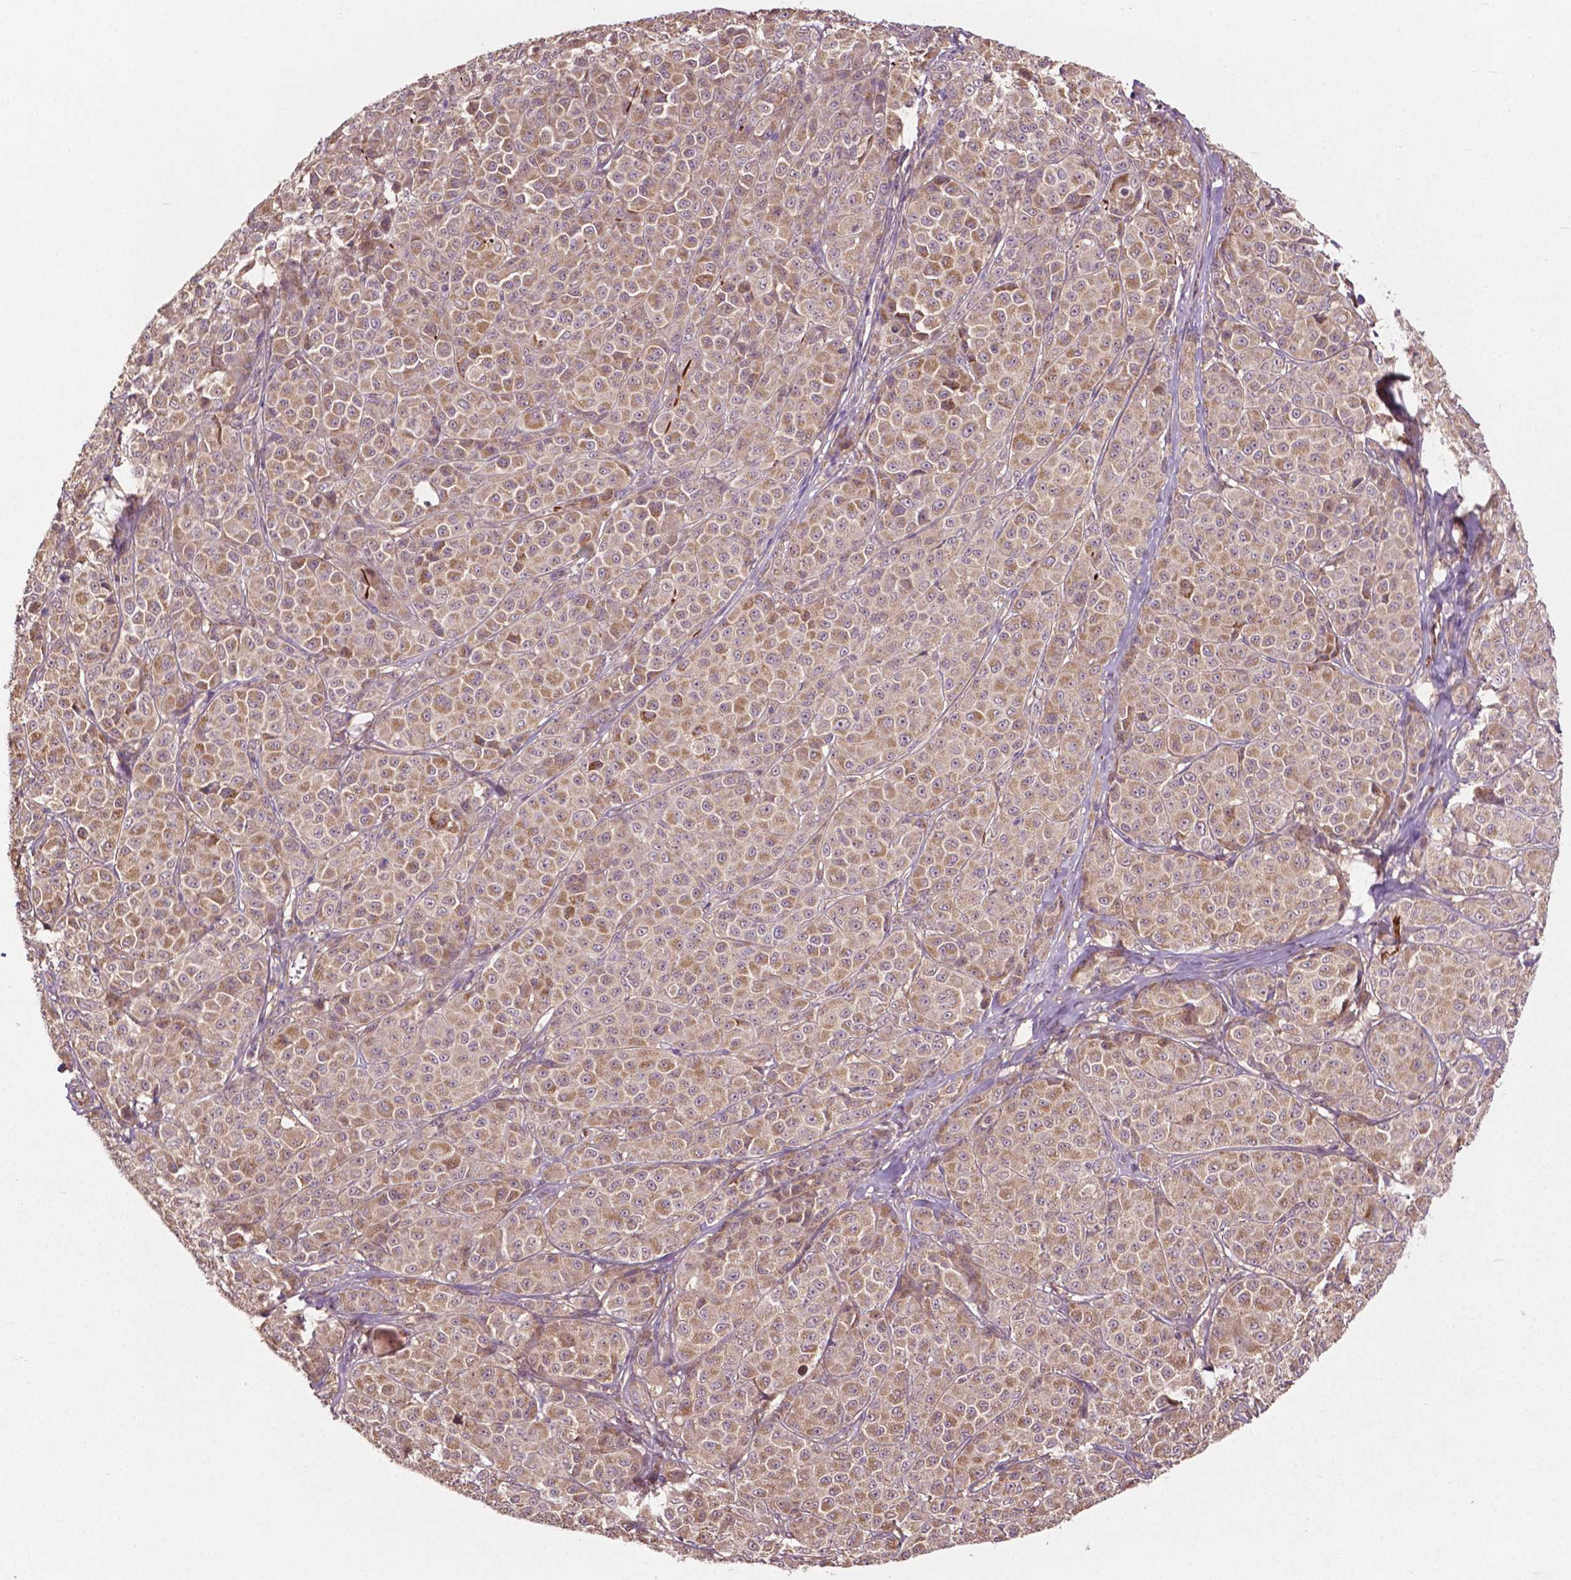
{"staining": {"intensity": "moderate", "quantity": ">75%", "location": "cytoplasmic/membranous"}, "tissue": "melanoma", "cell_type": "Tumor cells", "image_type": "cancer", "snomed": [{"axis": "morphology", "description": "Malignant melanoma, NOS"}, {"axis": "topography", "description": "Skin"}], "caption": "An immunohistochemistry histopathology image of neoplastic tissue is shown. Protein staining in brown shows moderate cytoplasmic/membranous positivity in melanoma within tumor cells.", "gene": "GJA9", "patient": {"sex": "male", "age": 89}}